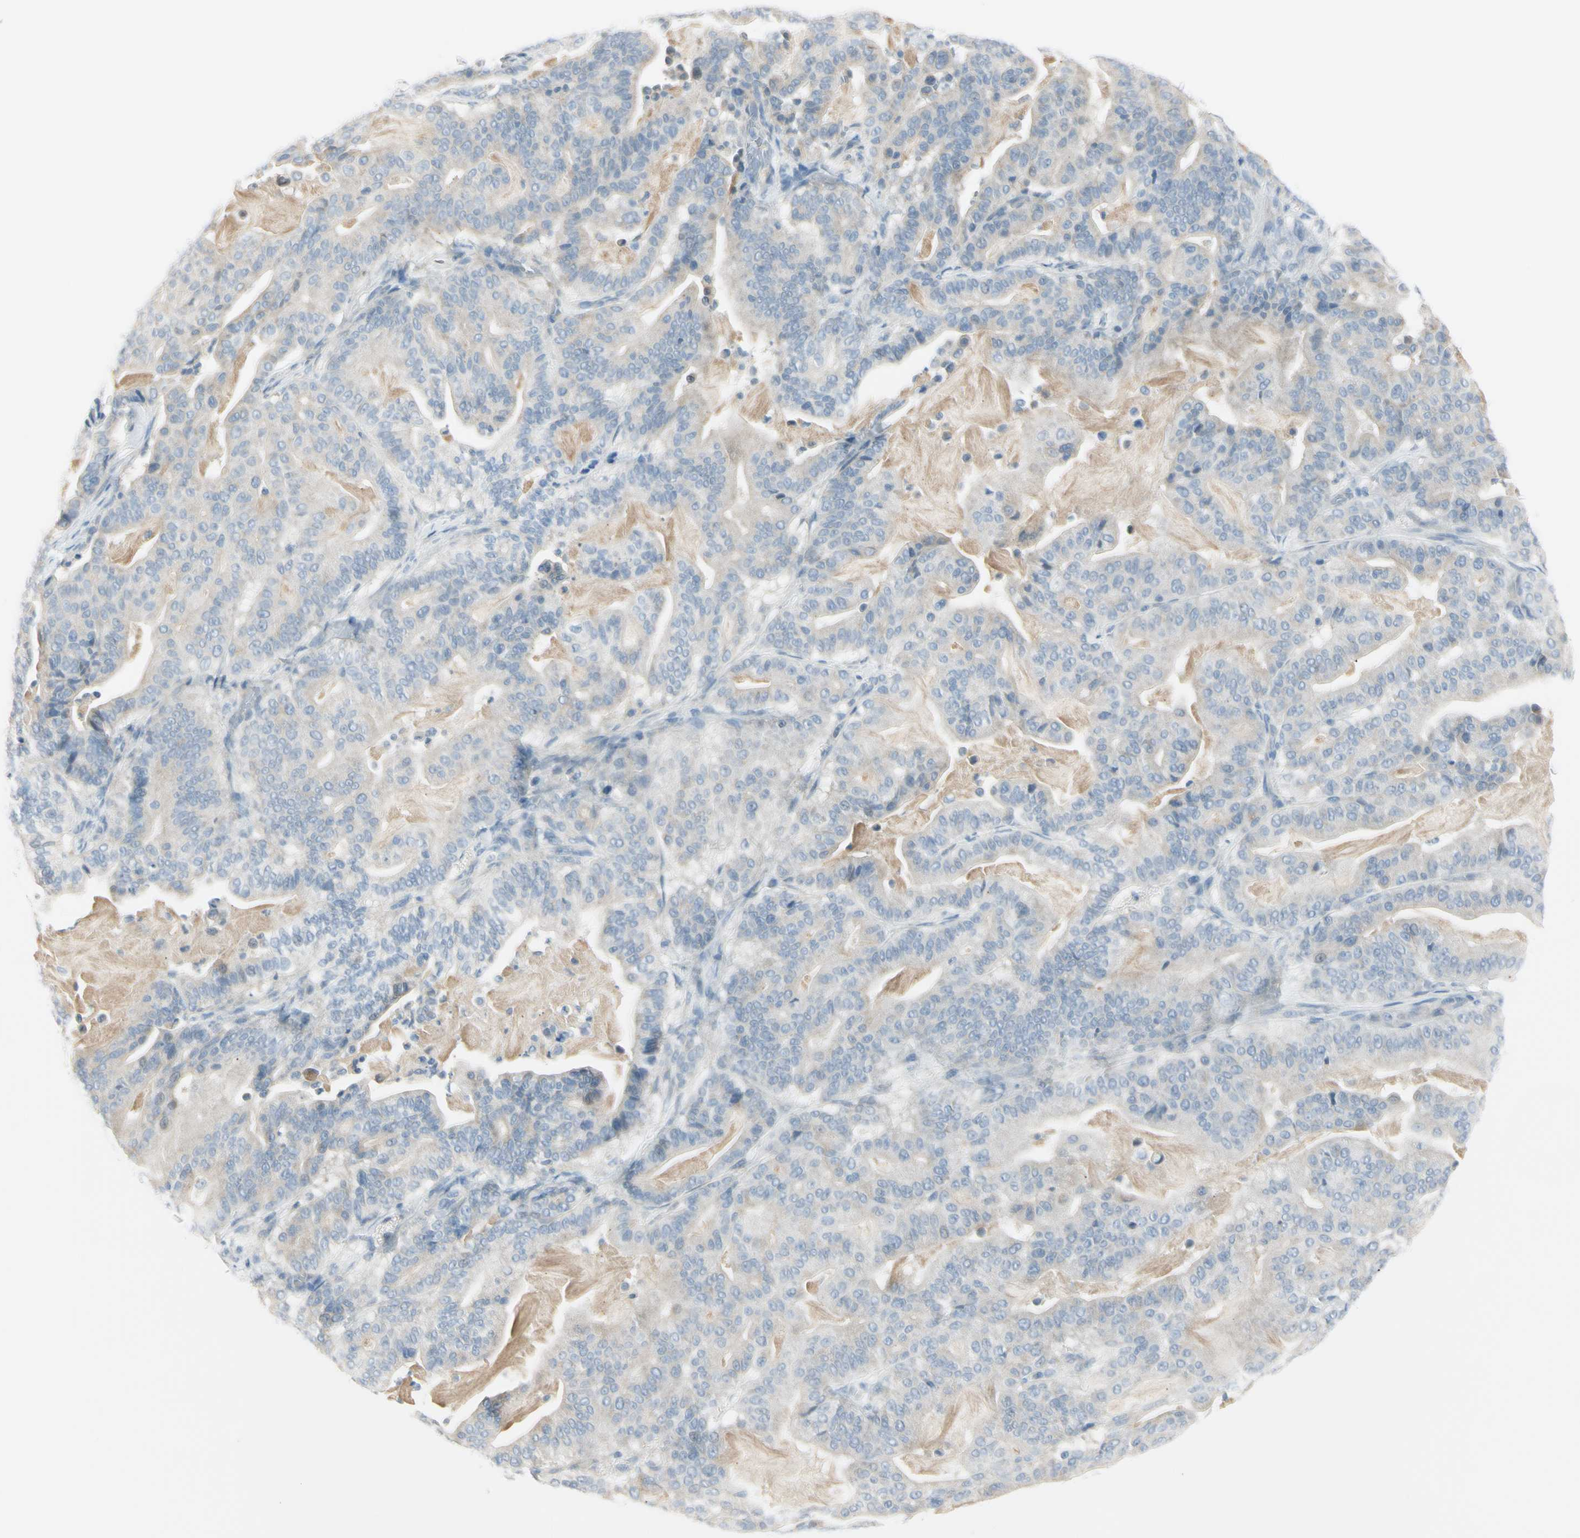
{"staining": {"intensity": "weak", "quantity": "<25%", "location": "cytoplasmic/membranous"}, "tissue": "pancreatic cancer", "cell_type": "Tumor cells", "image_type": "cancer", "snomed": [{"axis": "morphology", "description": "Adenocarcinoma, NOS"}, {"axis": "topography", "description": "Pancreas"}], "caption": "A high-resolution image shows IHC staining of pancreatic adenocarcinoma, which reveals no significant expression in tumor cells. Brightfield microscopy of IHC stained with DAB (brown) and hematoxylin (blue), captured at high magnification.", "gene": "ASB9", "patient": {"sex": "male", "age": 63}}